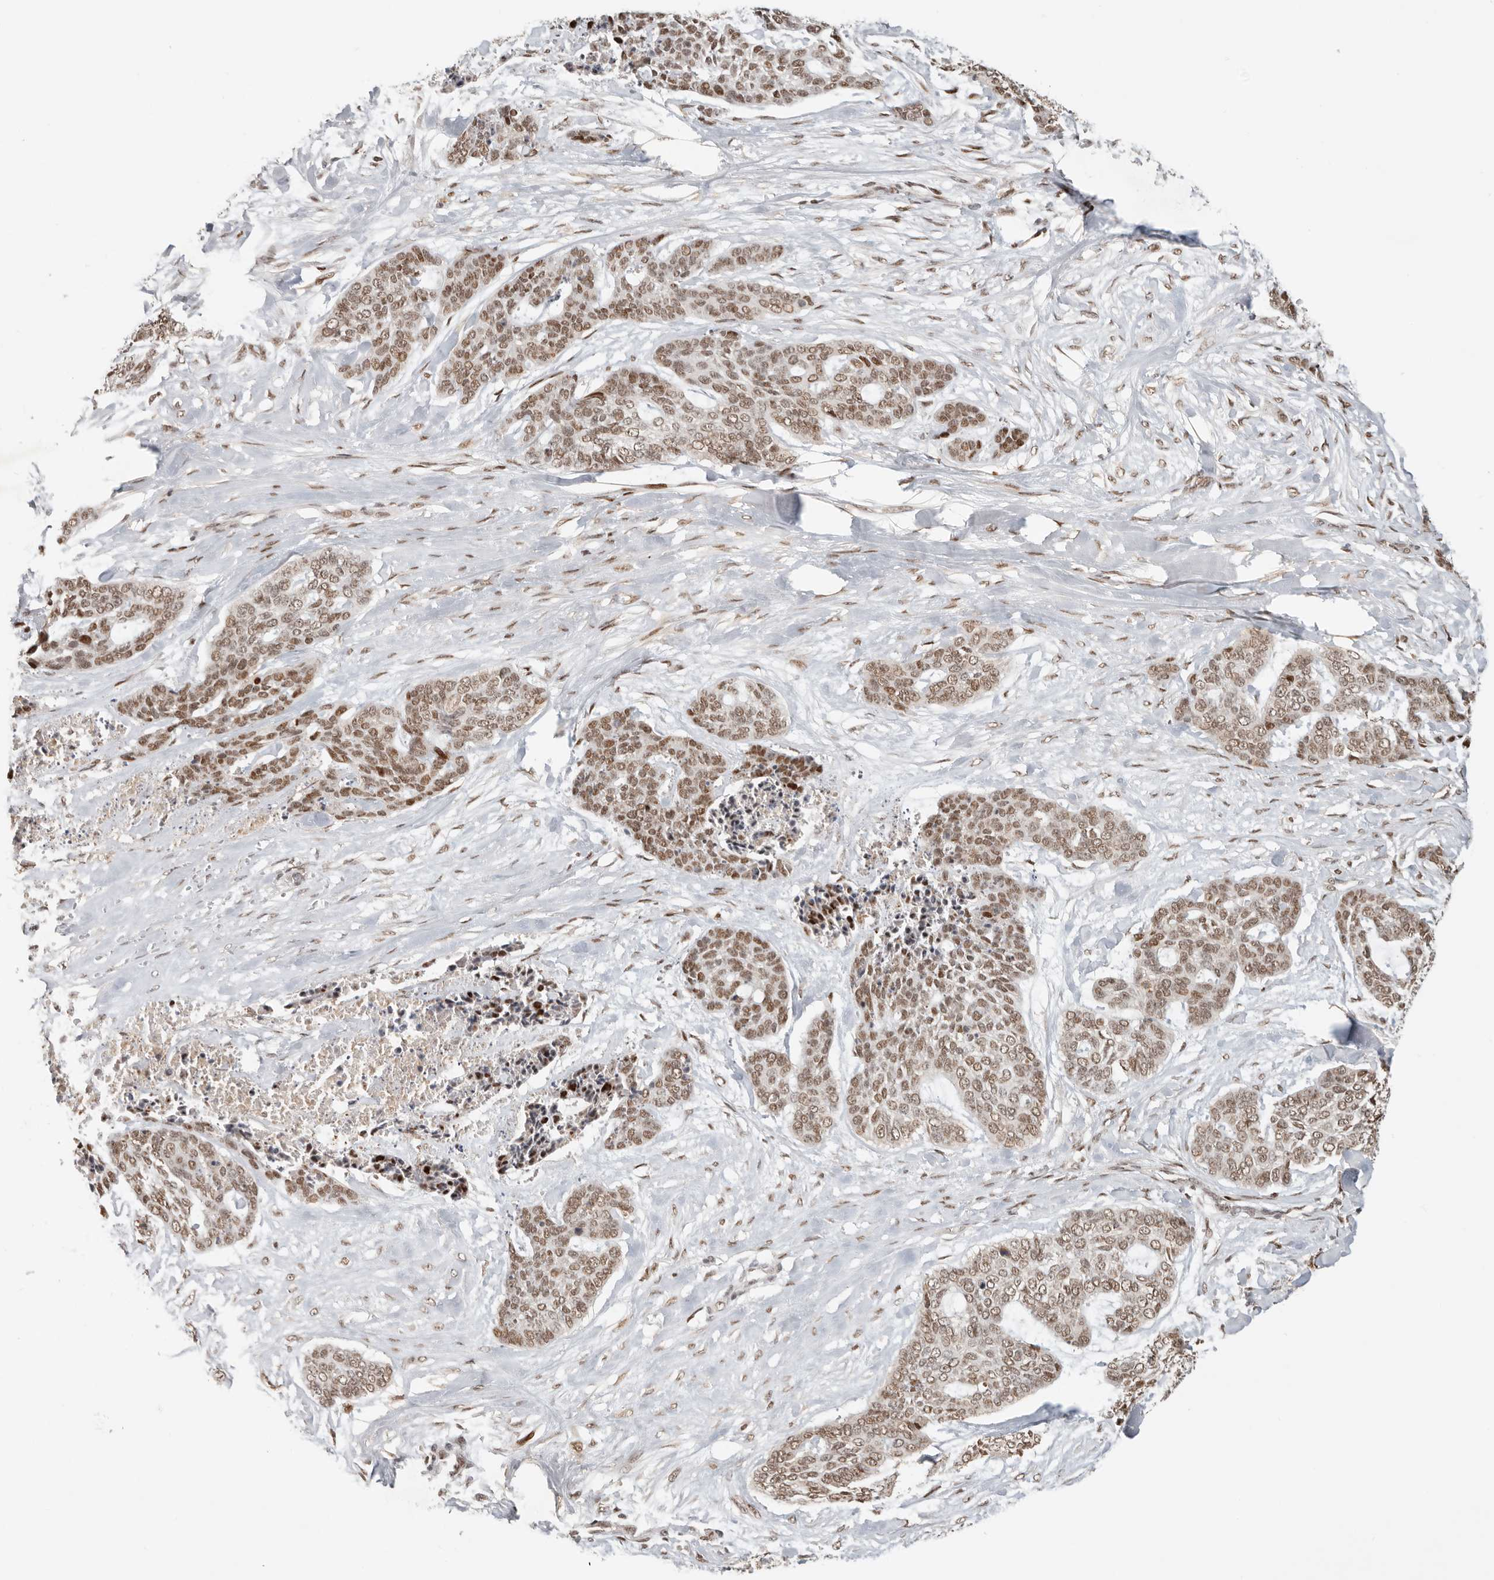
{"staining": {"intensity": "moderate", "quantity": ">75%", "location": "nuclear"}, "tissue": "skin cancer", "cell_type": "Tumor cells", "image_type": "cancer", "snomed": [{"axis": "morphology", "description": "Basal cell carcinoma"}, {"axis": "topography", "description": "Skin"}], "caption": "Immunohistochemical staining of human skin cancer reveals medium levels of moderate nuclear protein staining in approximately >75% of tumor cells. (DAB (3,3'-diaminobenzidine) IHC with brightfield microscopy, high magnification).", "gene": "NPAS2", "patient": {"sex": "female", "age": 64}}